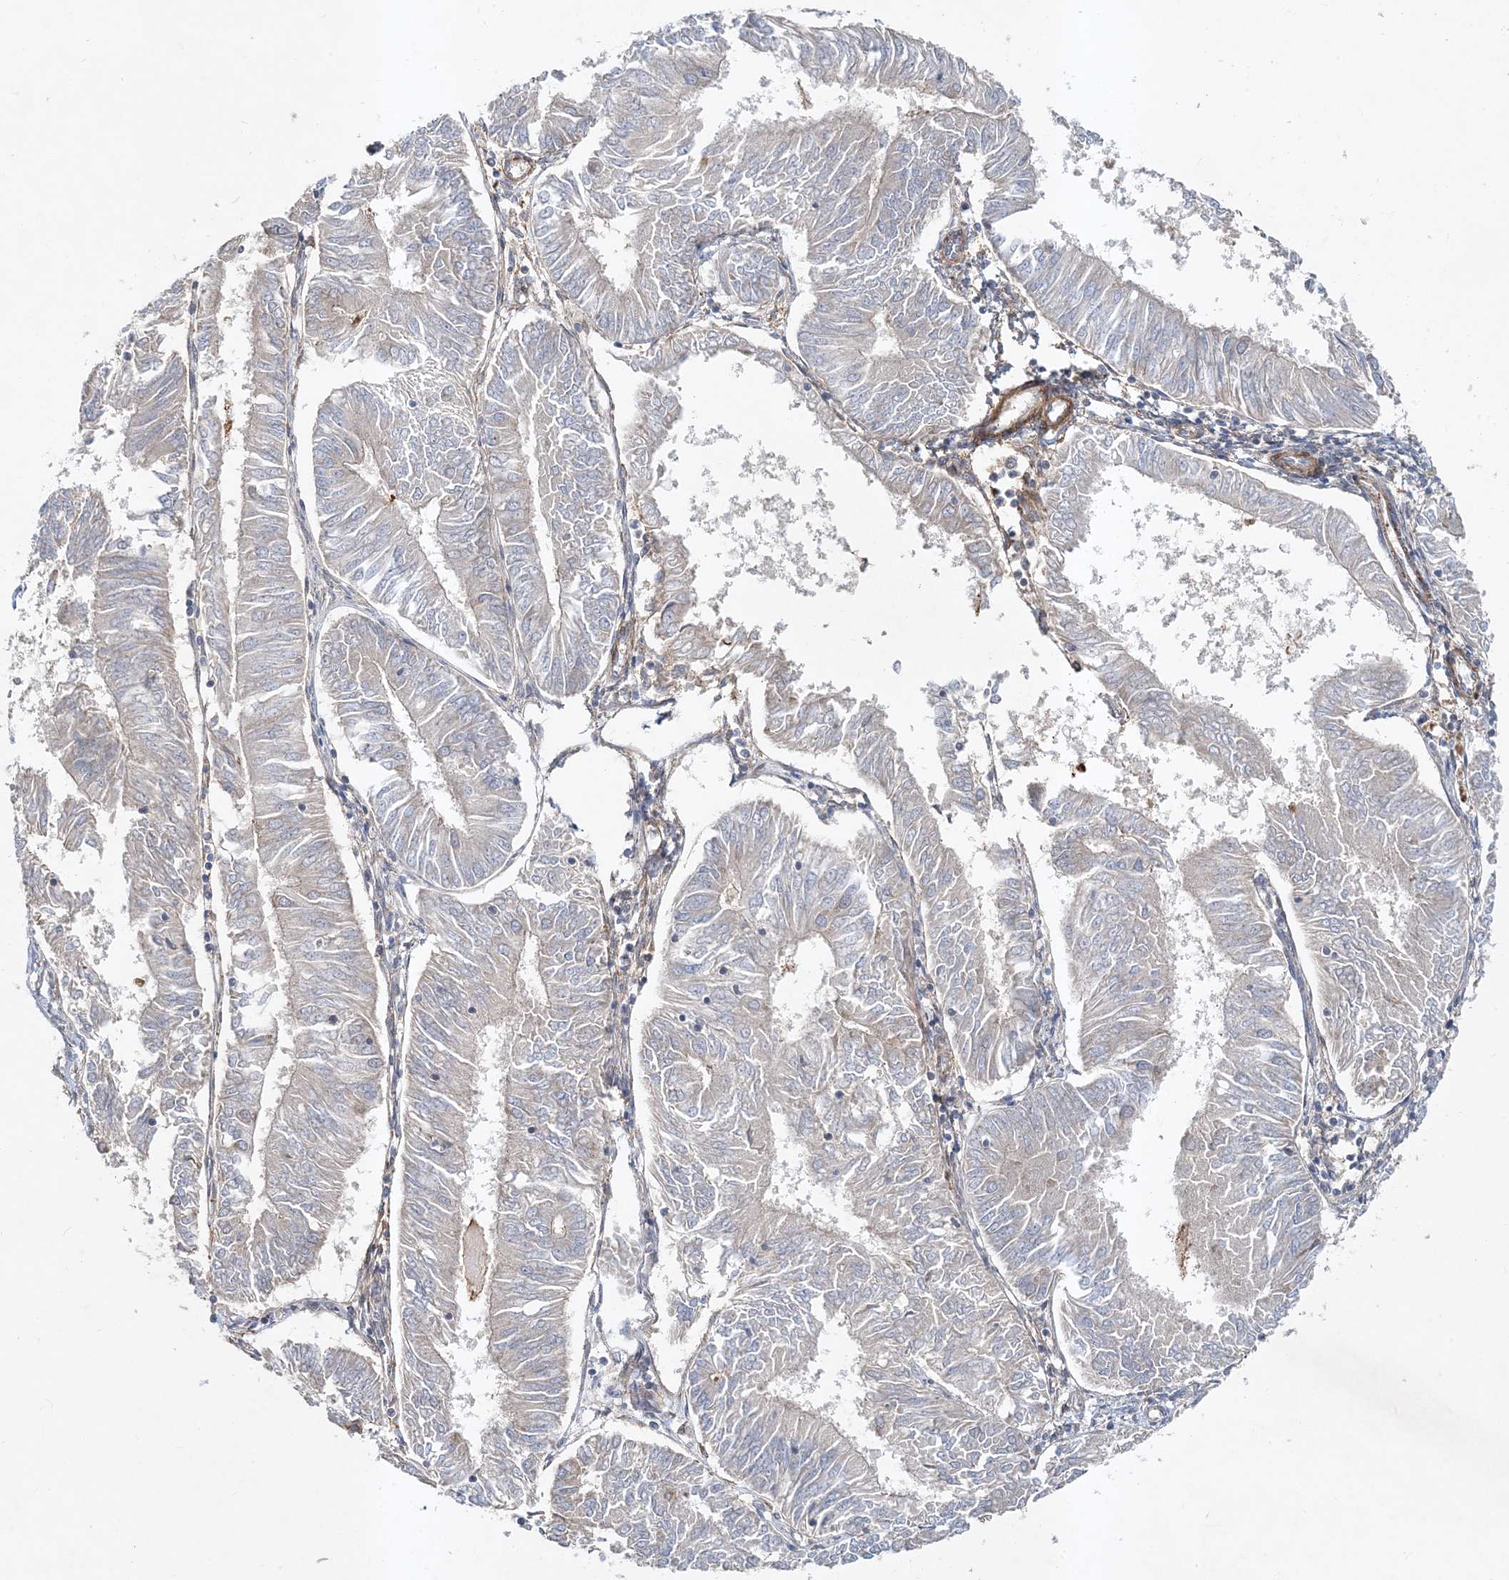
{"staining": {"intensity": "negative", "quantity": "none", "location": "none"}, "tissue": "endometrial cancer", "cell_type": "Tumor cells", "image_type": "cancer", "snomed": [{"axis": "morphology", "description": "Adenocarcinoma, NOS"}, {"axis": "topography", "description": "Endometrium"}], "caption": "Tumor cells show no significant positivity in endometrial cancer (adenocarcinoma).", "gene": "LEXM", "patient": {"sex": "female", "age": 58}}